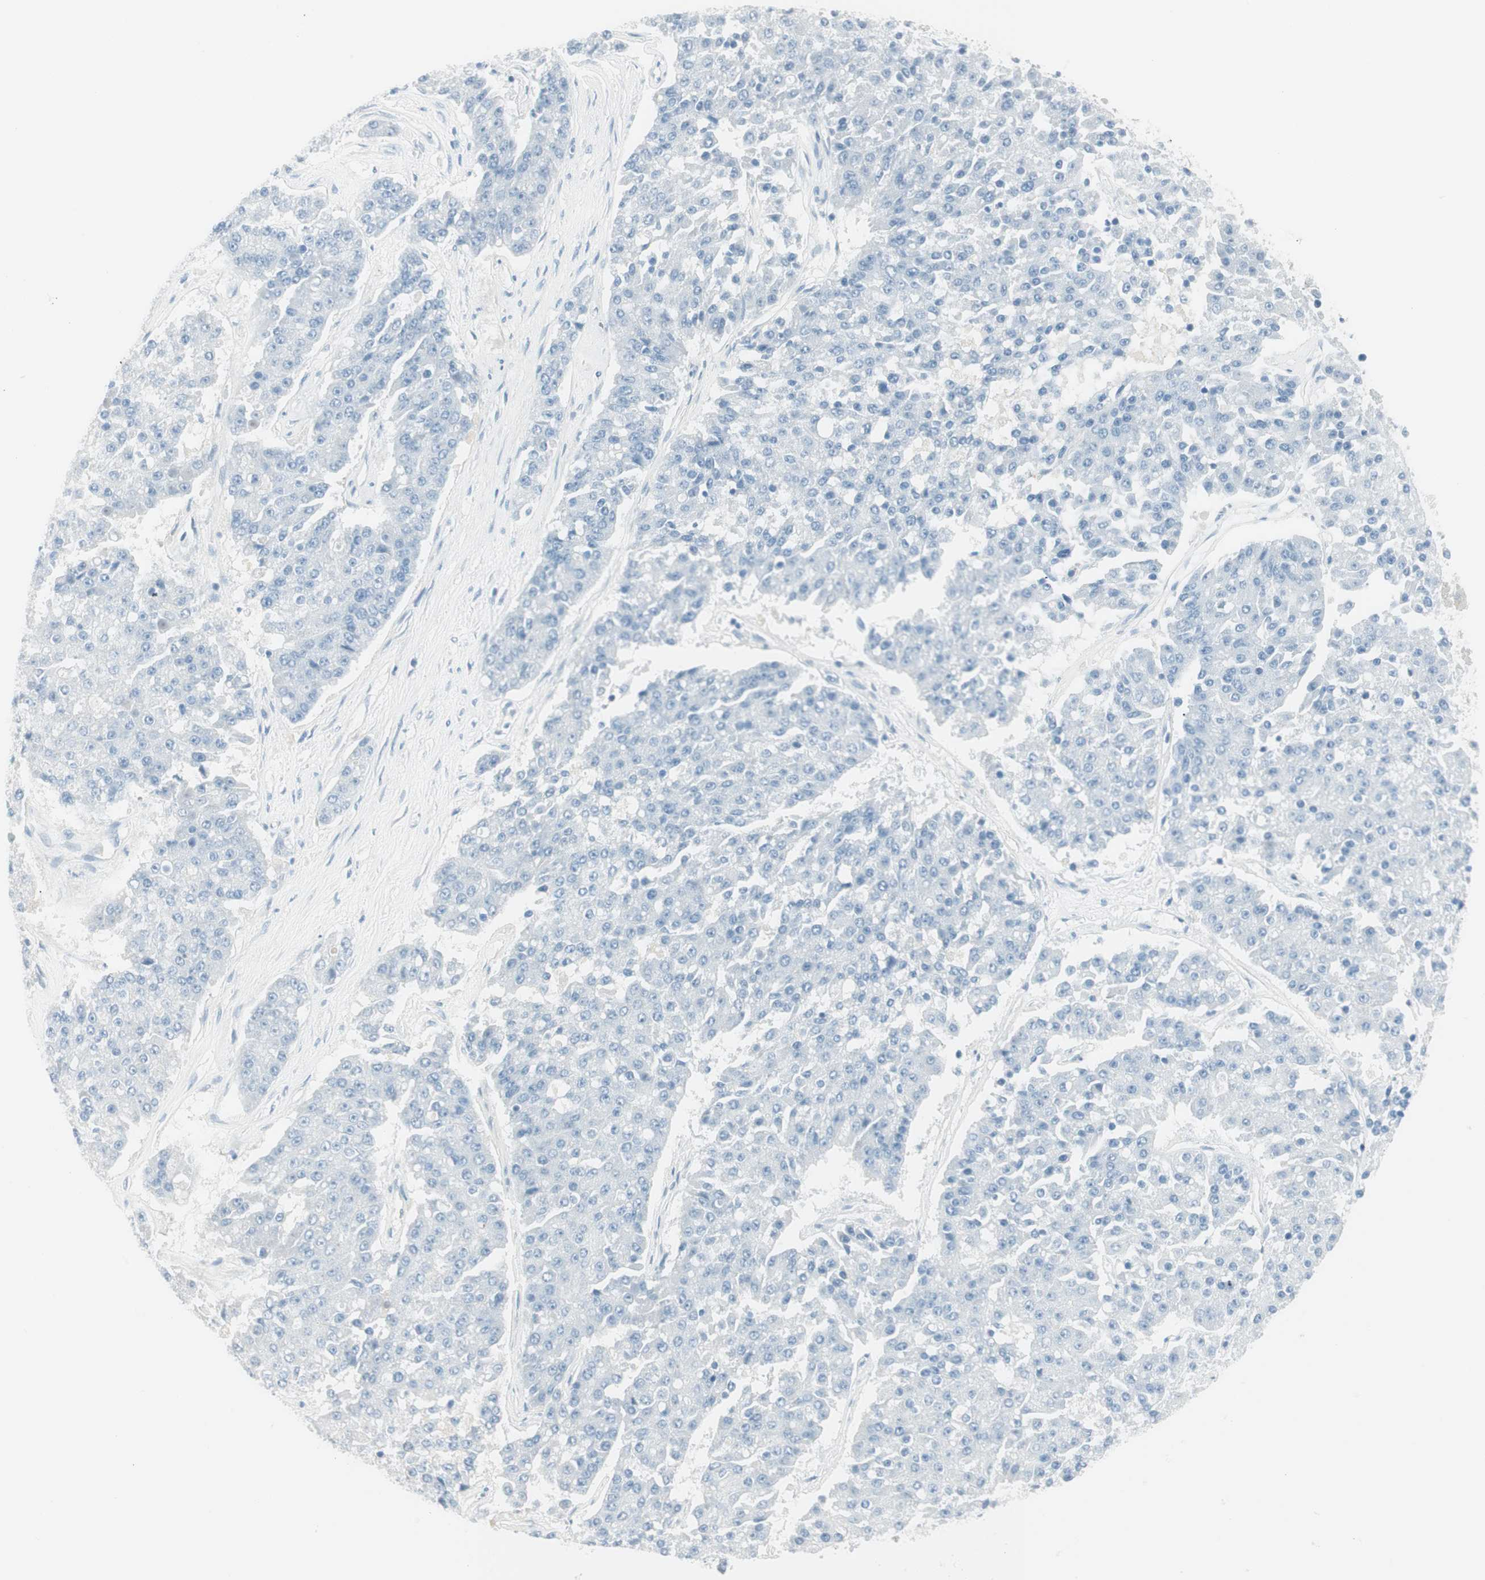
{"staining": {"intensity": "negative", "quantity": "none", "location": "none"}, "tissue": "pancreatic cancer", "cell_type": "Tumor cells", "image_type": "cancer", "snomed": [{"axis": "morphology", "description": "Adenocarcinoma, NOS"}, {"axis": "topography", "description": "Pancreas"}], "caption": "Immunohistochemistry histopathology image of neoplastic tissue: pancreatic cancer stained with DAB exhibits no significant protein expression in tumor cells. (DAB immunohistochemistry (IHC) visualized using brightfield microscopy, high magnification).", "gene": "ITLN2", "patient": {"sex": "male", "age": 50}}